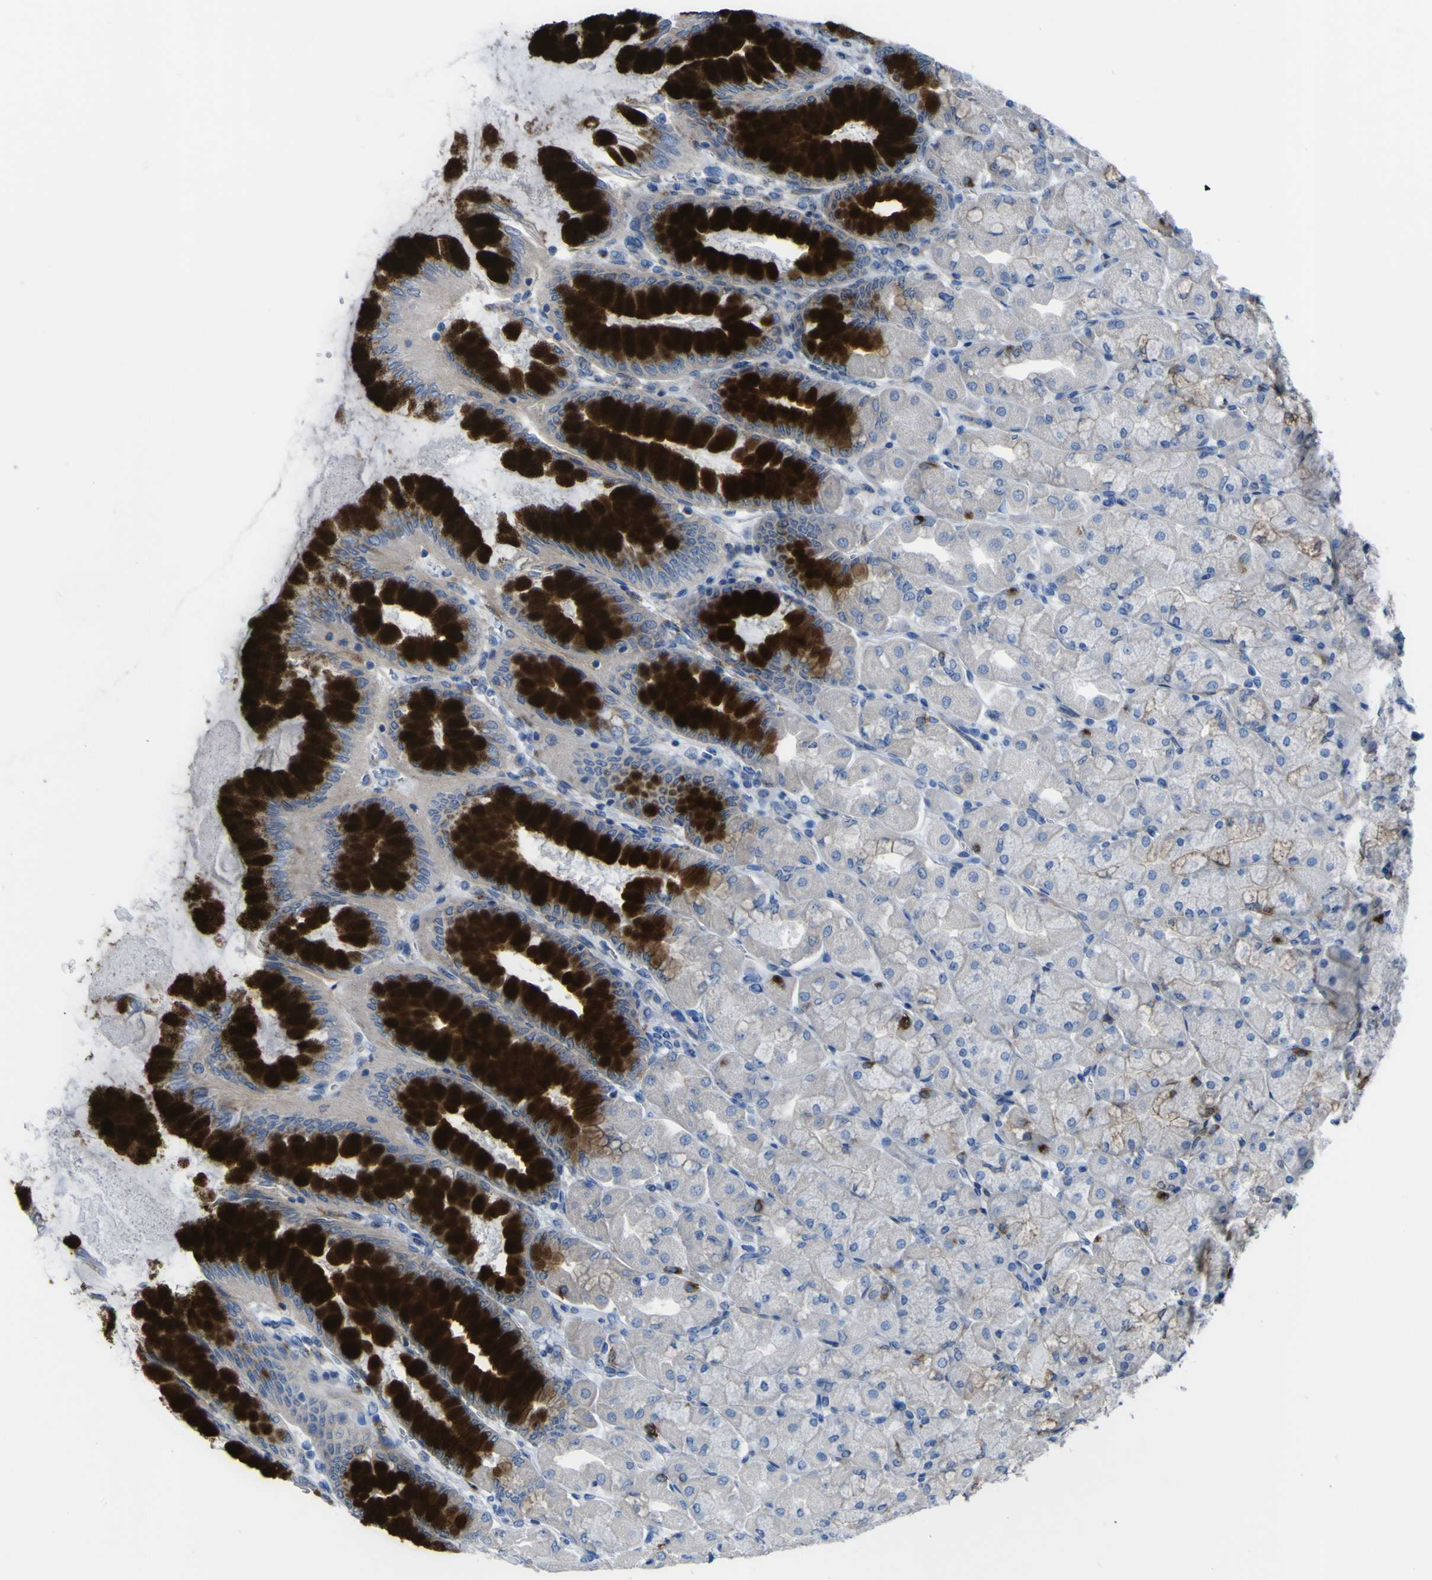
{"staining": {"intensity": "strong", "quantity": "25%-75%", "location": "cytoplasmic/membranous"}, "tissue": "stomach", "cell_type": "Glandular cells", "image_type": "normal", "snomed": [{"axis": "morphology", "description": "Normal tissue, NOS"}, {"axis": "topography", "description": "Stomach, upper"}], "caption": "Stomach was stained to show a protein in brown. There is high levels of strong cytoplasmic/membranous positivity in about 25%-75% of glandular cells. (DAB (3,3'-diaminobenzidine) IHC with brightfield microscopy, high magnification).", "gene": "CST3", "patient": {"sex": "female", "age": 56}}